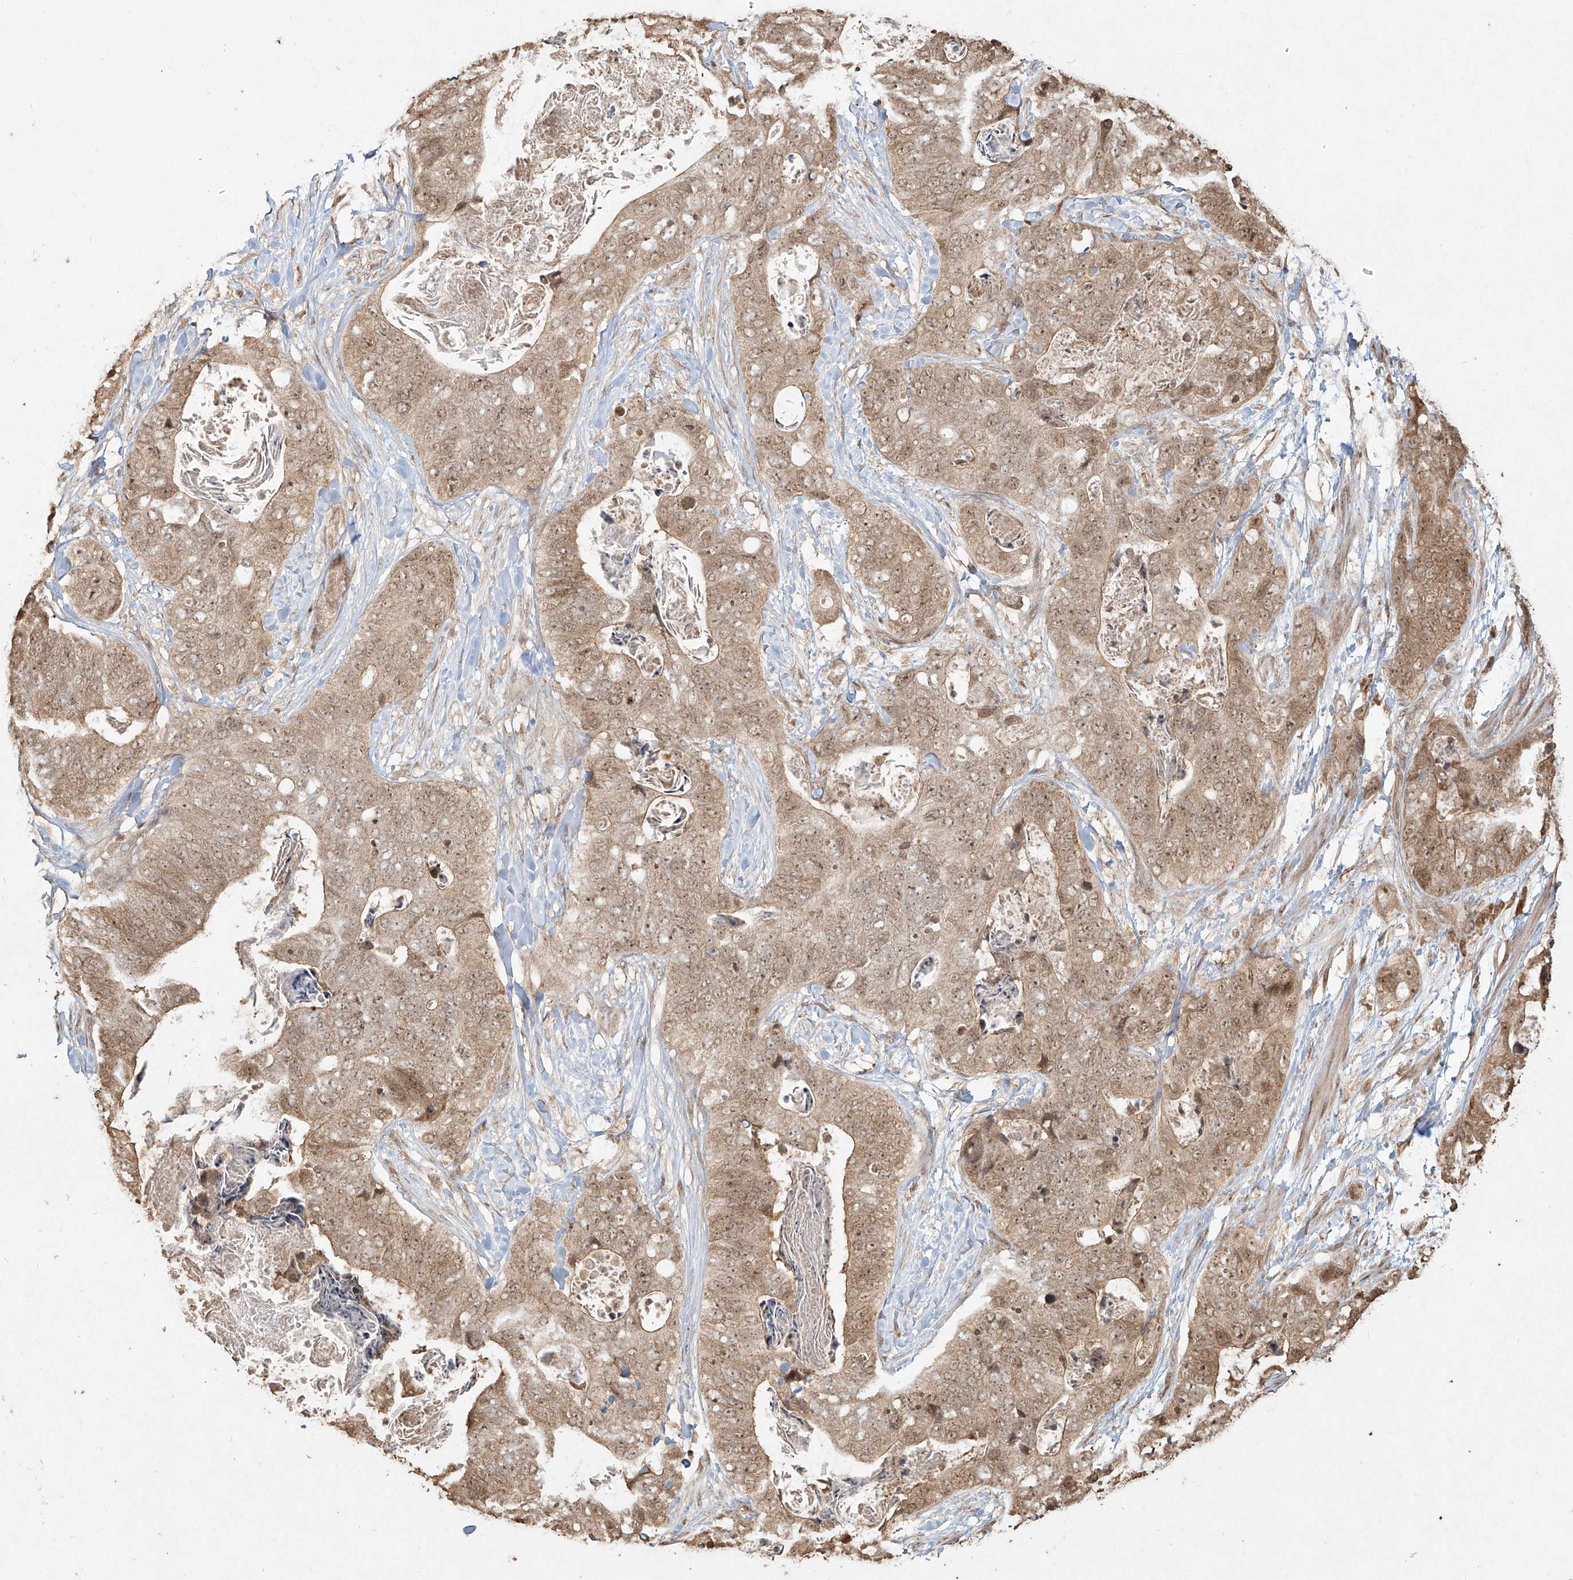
{"staining": {"intensity": "moderate", "quantity": ">75%", "location": "cytoplasmic/membranous,nuclear"}, "tissue": "stomach cancer", "cell_type": "Tumor cells", "image_type": "cancer", "snomed": [{"axis": "morphology", "description": "Adenocarcinoma, NOS"}, {"axis": "topography", "description": "Stomach"}], "caption": "There is medium levels of moderate cytoplasmic/membranous and nuclear expression in tumor cells of stomach adenocarcinoma, as demonstrated by immunohistochemical staining (brown color).", "gene": "UBE2K", "patient": {"sex": "female", "age": 89}}